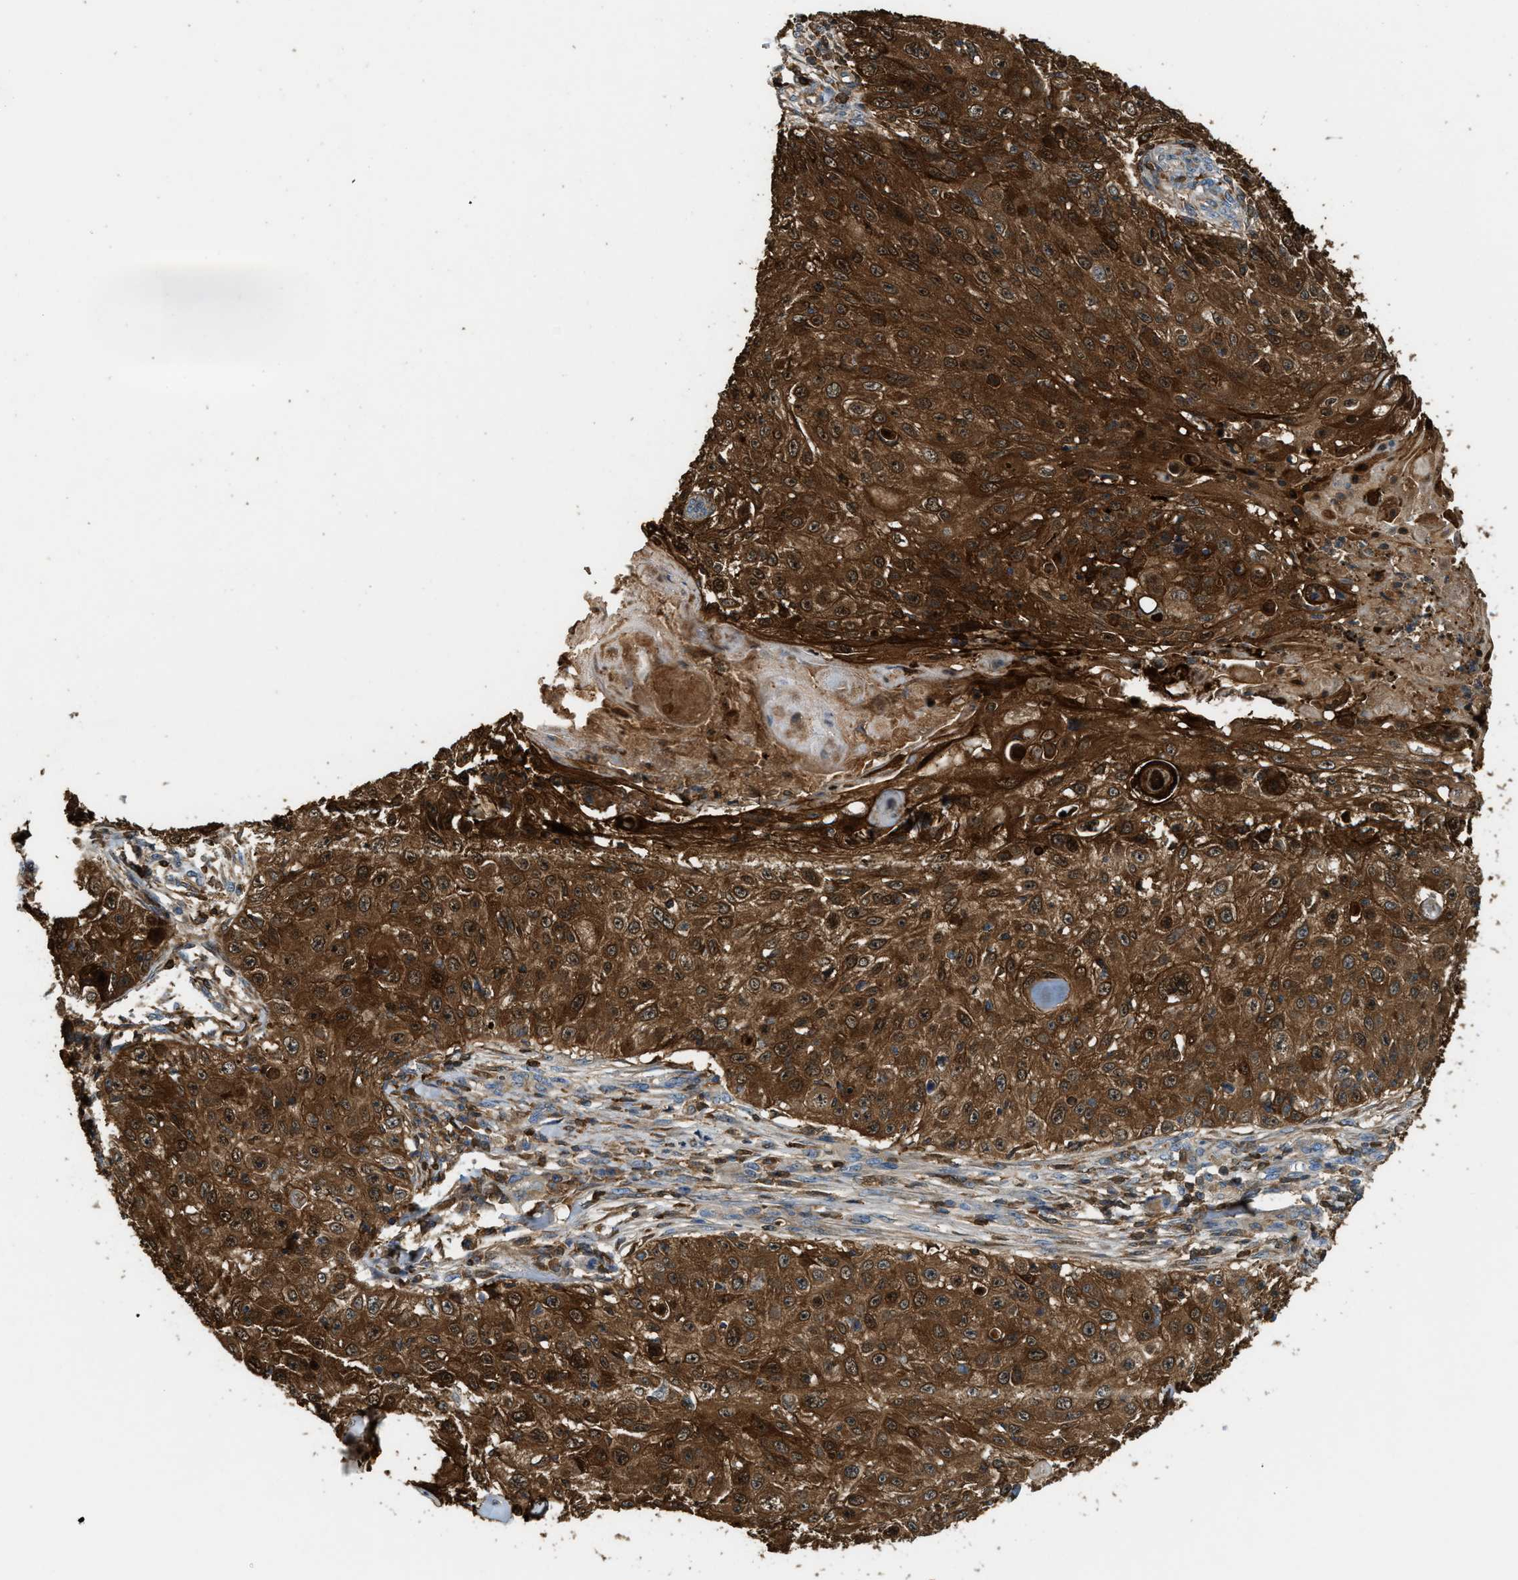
{"staining": {"intensity": "strong", "quantity": ">75%", "location": "cytoplasmic/membranous"}, "tissue": "skin cancer", "cell_type": "Tumor cells", "image_type": "cancer", "snomed": [{"axis": "morphology", "description": "Squamous cell carcinoma, NOS"}, {"axis": "topography", "description": "Skin"}], "caption": "Immunohistochemistry photomicrograph of human skin squamous cell carcinoma stained for a protein (brown), which demonstrates high levels of strong cytoplasmic/membranous expression in about >75% of tumor cells.", "gene": "SERPINB5", "patient": {"sex": "male", "age": 86}}